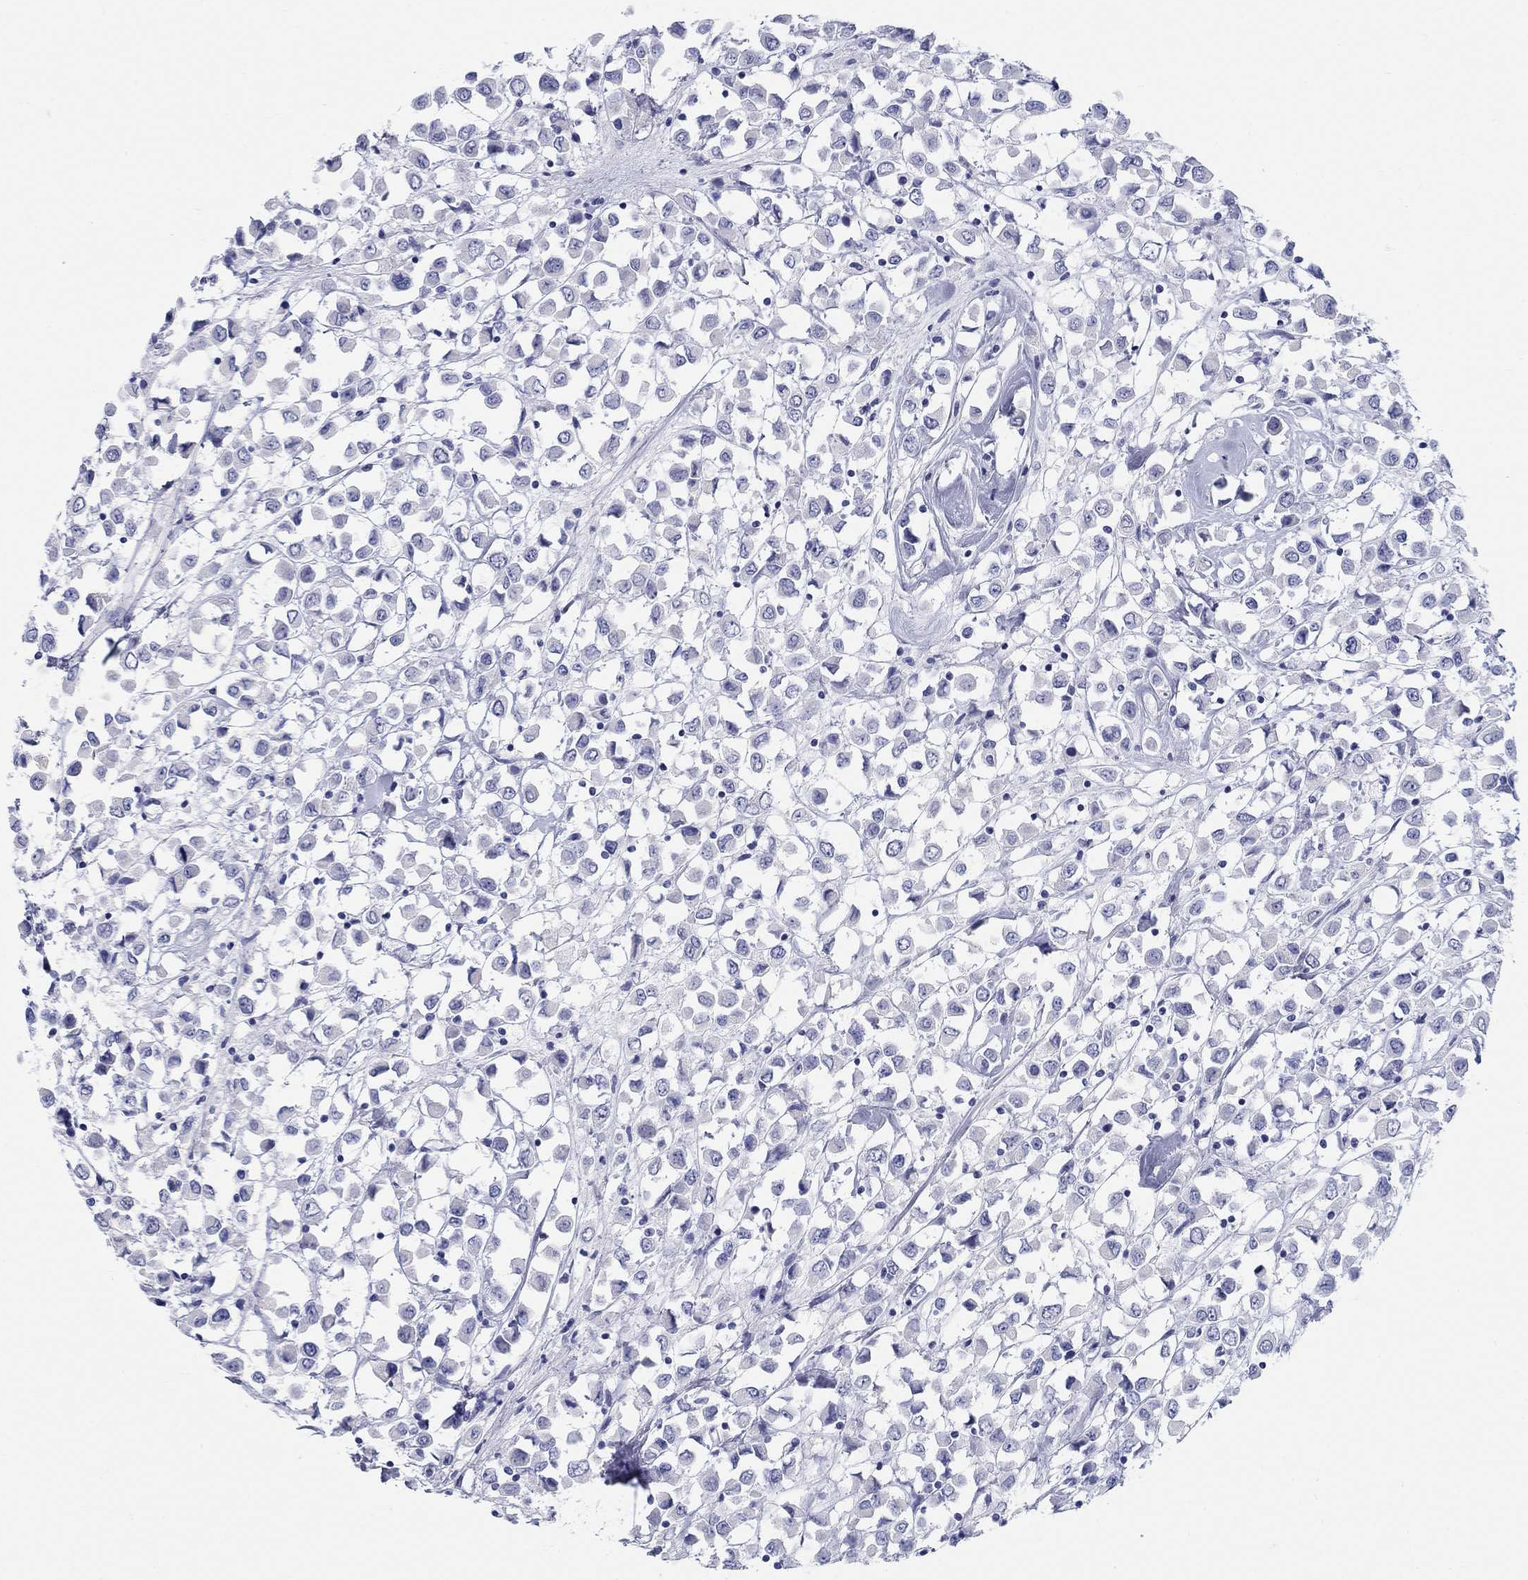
{"staining": {"intensity": "negative", "quantity": "none", "location": "none"}, "tissue": "breast cancer", "cell_type": "Tumor cells", "image_type": "cancer", "snomed": [{"axis": "morphology", "description": "Duct carcinoma"}, {"axis": "topography", "description": "Breast"}], "caption": "Tumor cells are negative for protein expression in human breast cancer (intraductal carcinoma).", "gene": "LAMP5", "patient": {"sex": "female", "age": 61}}